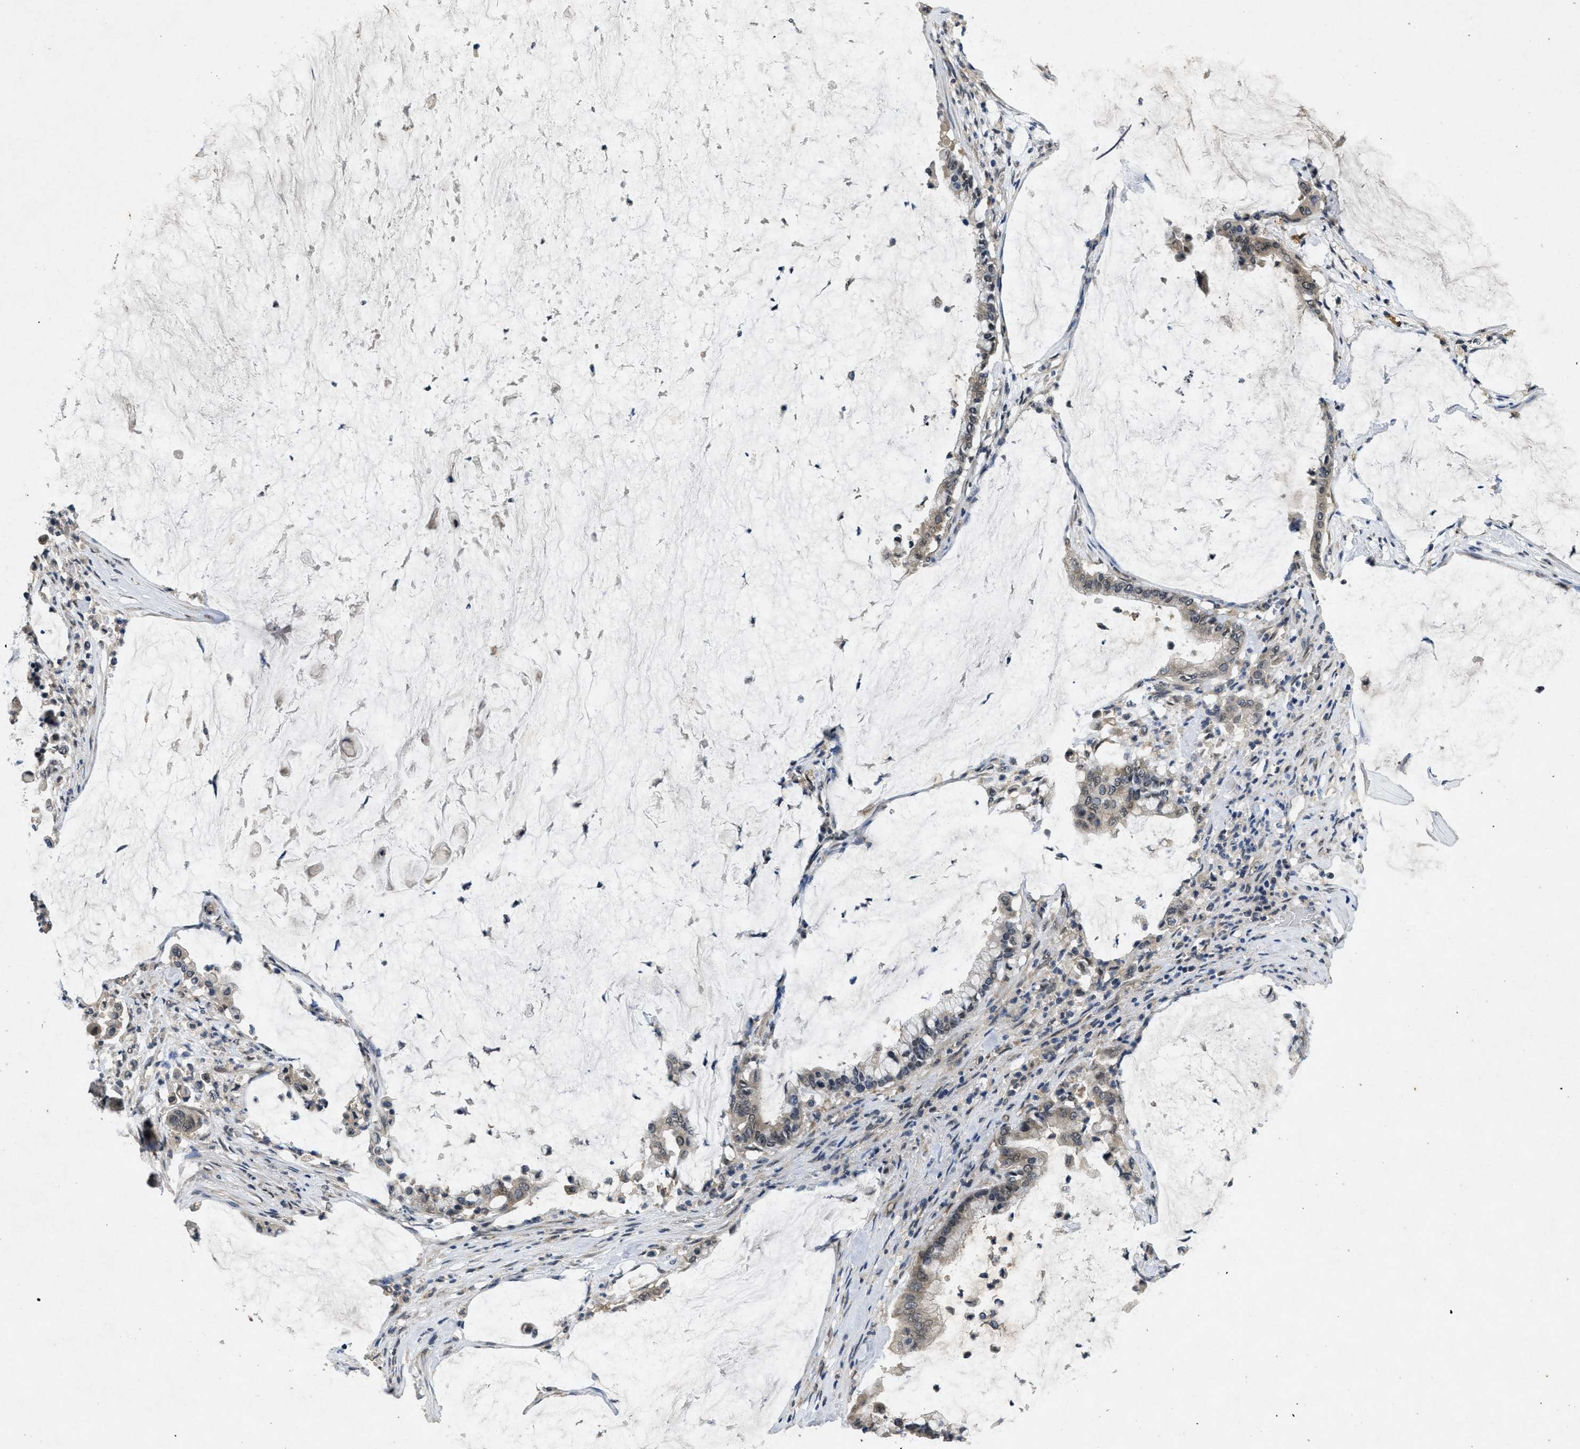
{"staining": {"intensity": "weak", "quantity": "<25%", "location": "cytoplasmic/membranous"}, "tissue": "pancreatic cancer", "cell_type": "Tumor cells", "image_type": "cancer", "snomed": [{"axis": "morphology", "description": "Adenocarcinoma, NOS"}, {"axis": "topography", "description": "Pancreas"}], "caption": "This is a histopathology image of immunohistochemistry staining of pancreatic adenocarcinoma, which shows no expression in tumor cells.", "gene": "PAPOLG", "patient": {"sex": "male", "age": 41}}